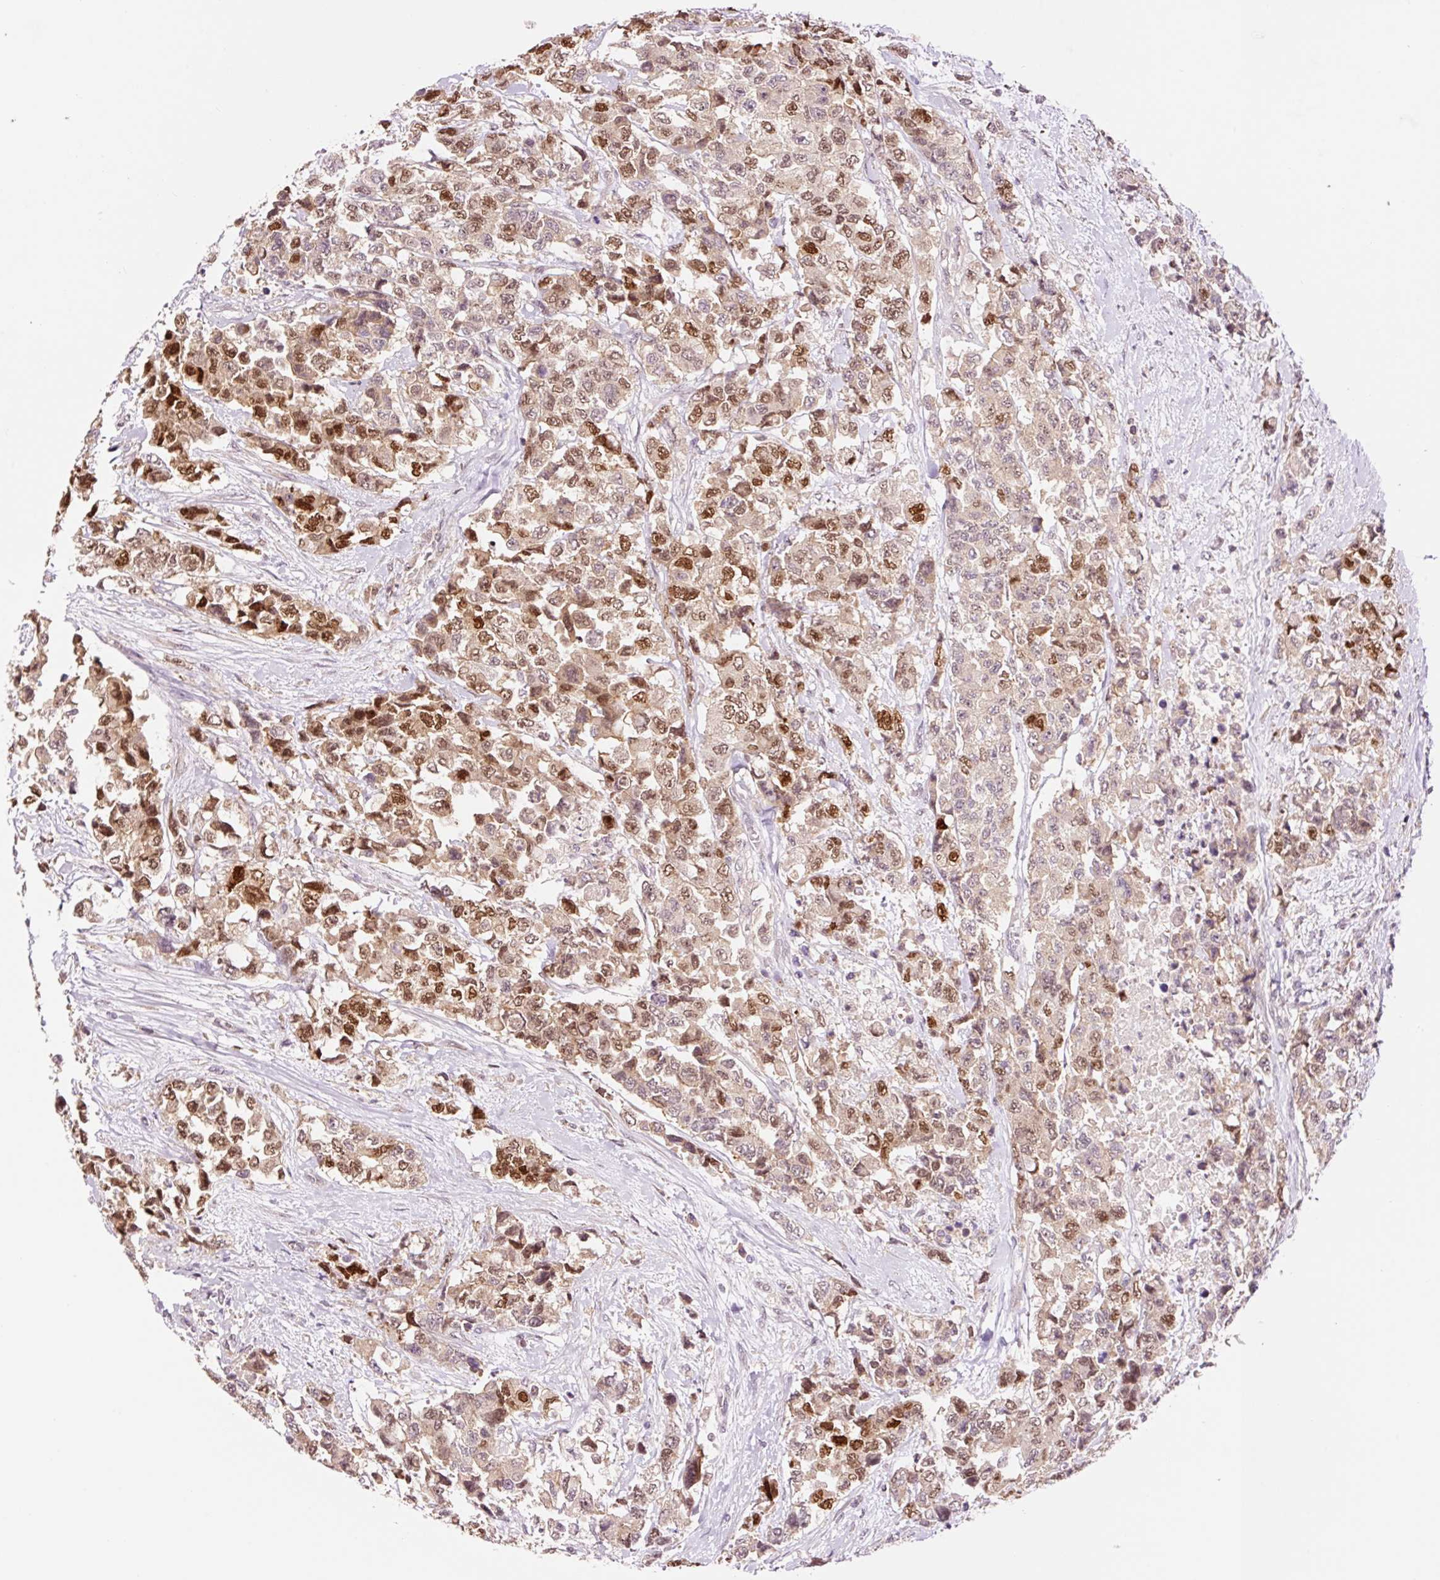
{"staining": {"intensity": "moderate", "quantity": ">75%", "location": "nuclear"}, "tissue": "urothelial cancer", "cell_type": "Tumor cells", "image_type": "cancer", "snomed": [{"axis": "morphology", "description": "Urothelial carcinoma, High grade"}, {"axis": "topography", "description": "Urinary bladder"}], "caption": "Tumor cells show medium levels of moderate nuclear positivity in approximately >75% of cells in urothelial cancer.", "gene": "DPPA4", "patient": {"sex": "female", "age": 78}}